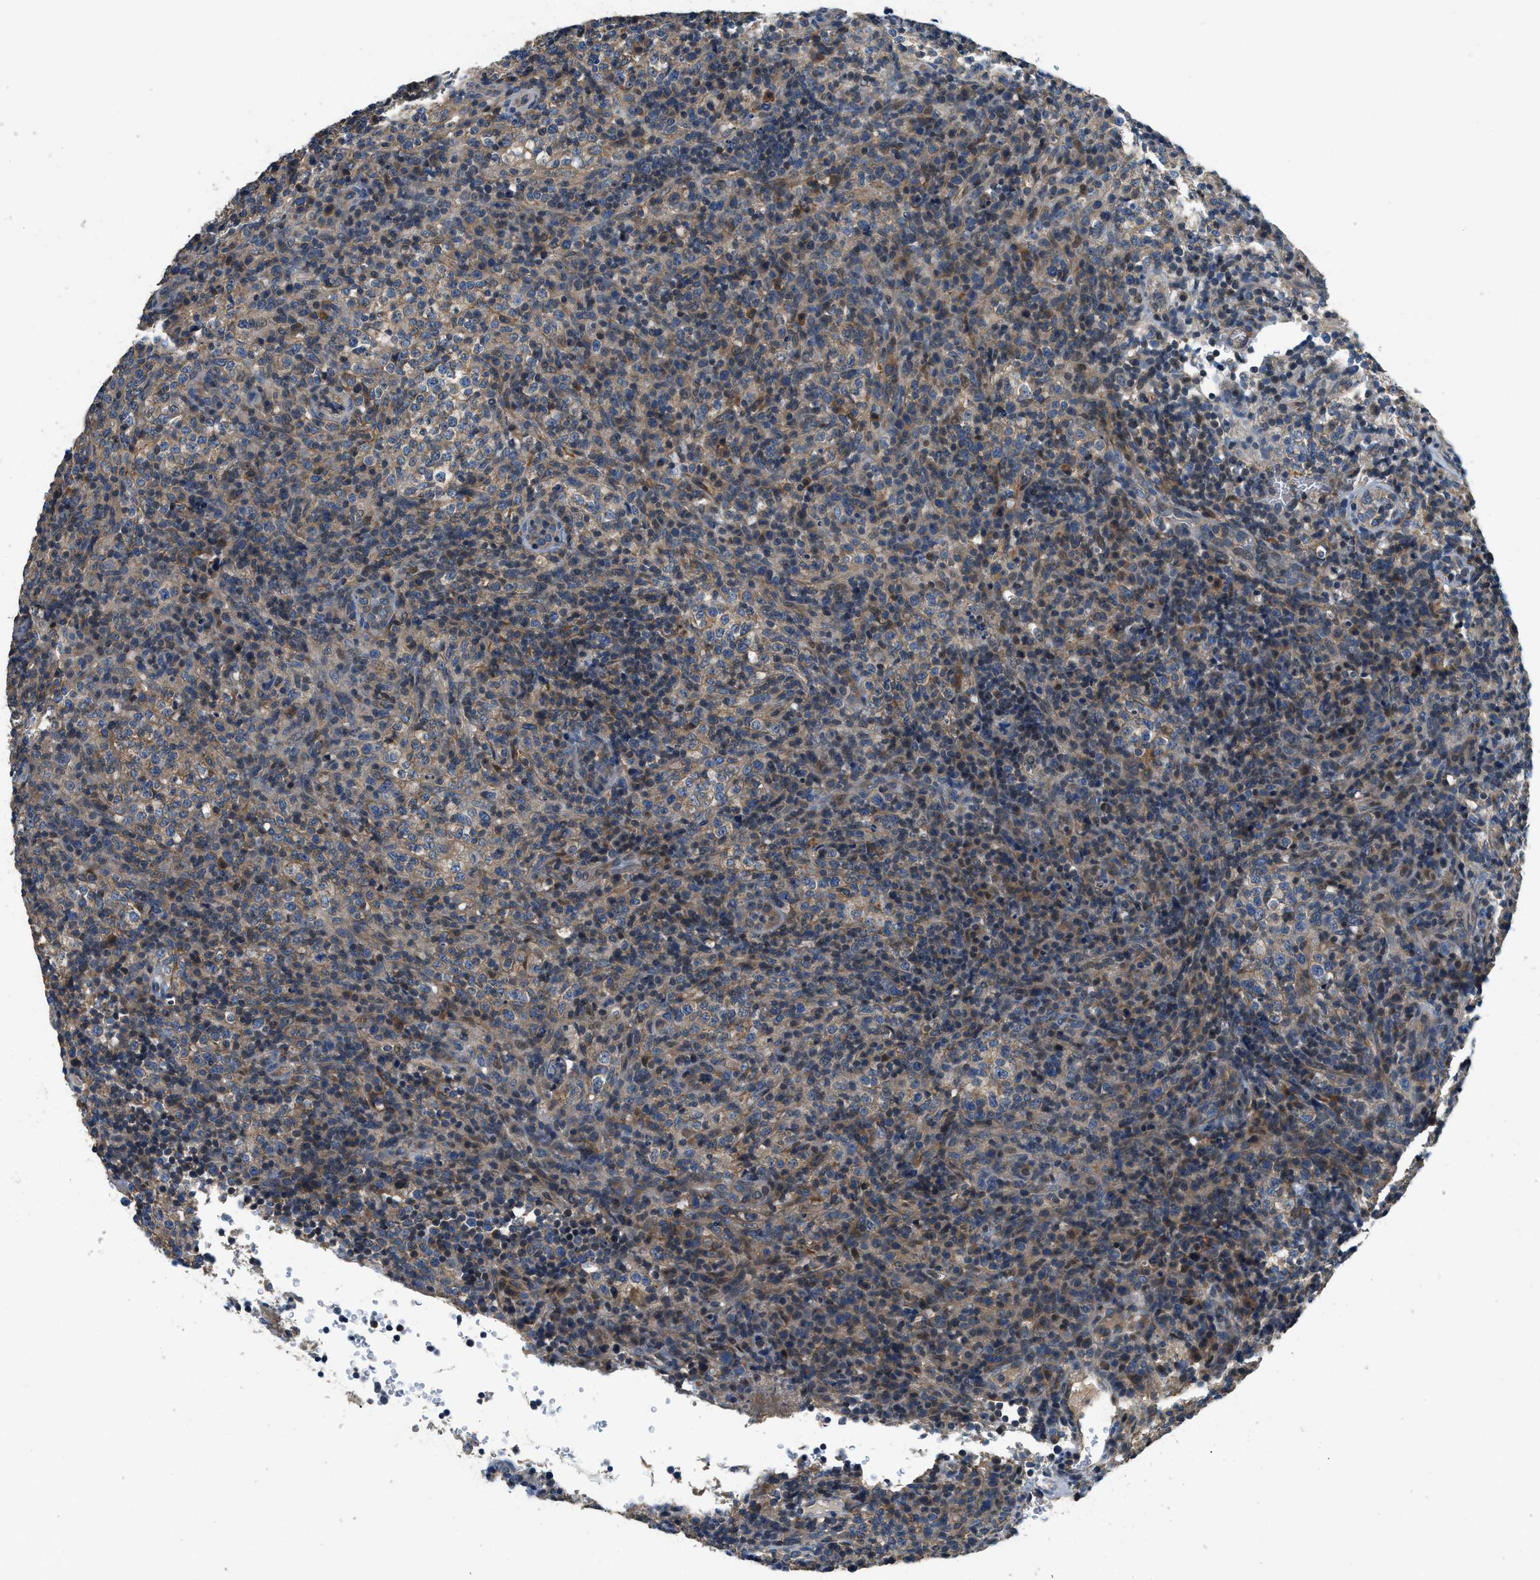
{"staining": {"intensity": "weak", "quantity": ">75%", "location": "cytoplasmic/membranous"}, "tissue": "lymphoma", "cell_type": "Tumor cells", "image_type": "cancer", "snomed": [{"axis": "morphology", "description": "Malignant lymphoma, non-Hodgkin's type, High grade"}, {"axis": "topography", "description": "Lymph node"}], "caption": "Protein expression analysis of lymphoma demonstrates weak cytoplasmic/membranous expression in approximately >75% of tumor cells.", "gene": "SSH2", "patient": {"sex": "female", "age": 76}}